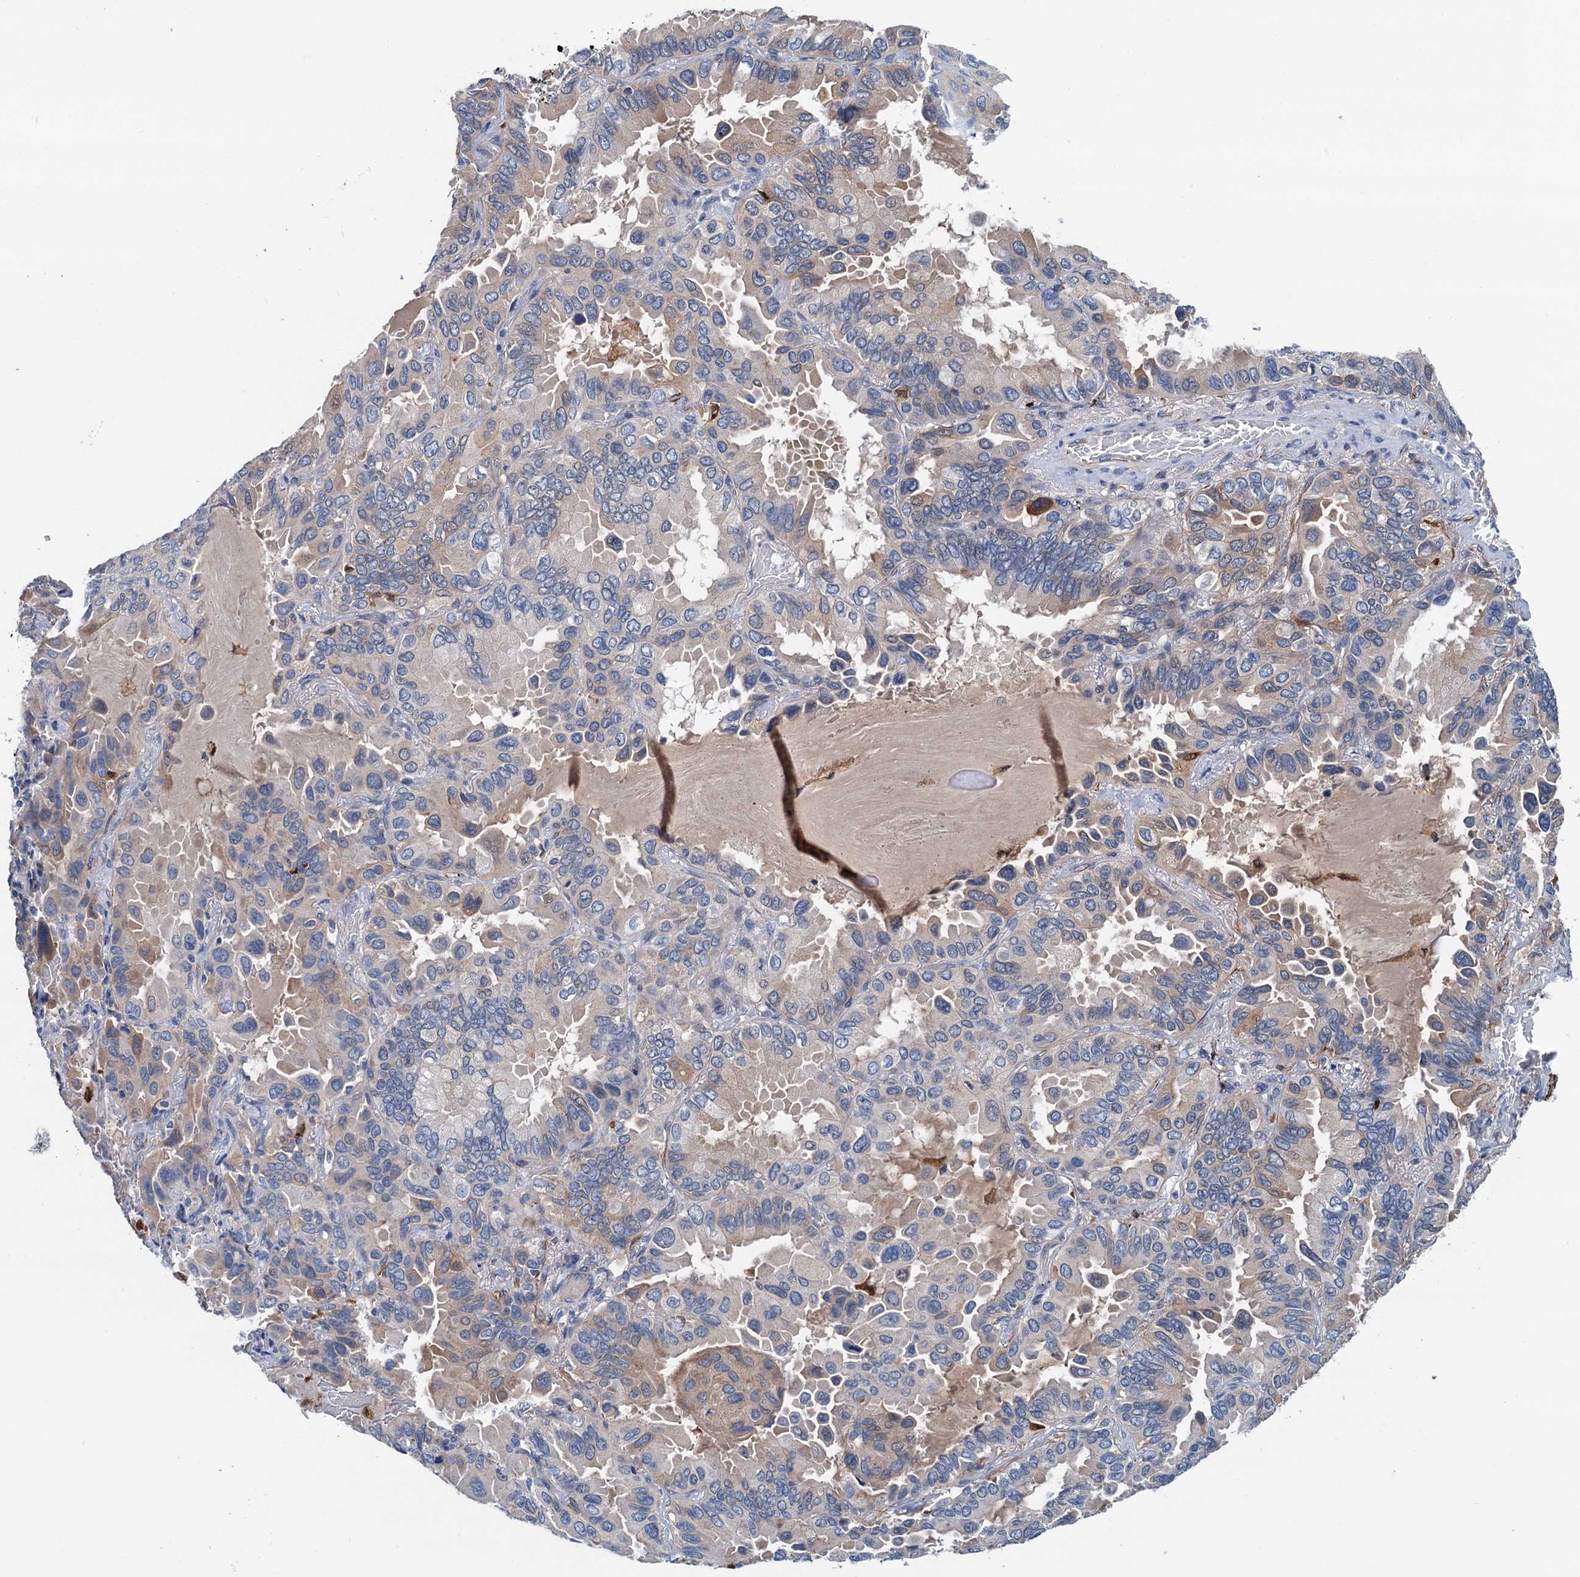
{"staining": {"intensity": "weak", "quantity": "<25%", "location": "cytoplasmic/membranous"}, "tissue": "lung cancer", "cell_type": "Tumor cells", "image_type": "cancer", "snomed": [{"axis": "morphology", "description": "Adenocarcinoma, NOS"}, {"axis": "topography", "description": "Lung"}], "caption": "Micrograph shows no significant protein expression in tumor cells of lung cancer (adenocarcinoma).", "gene": "CSTPP1", "patient": {"sex": "male", "age": 64}}